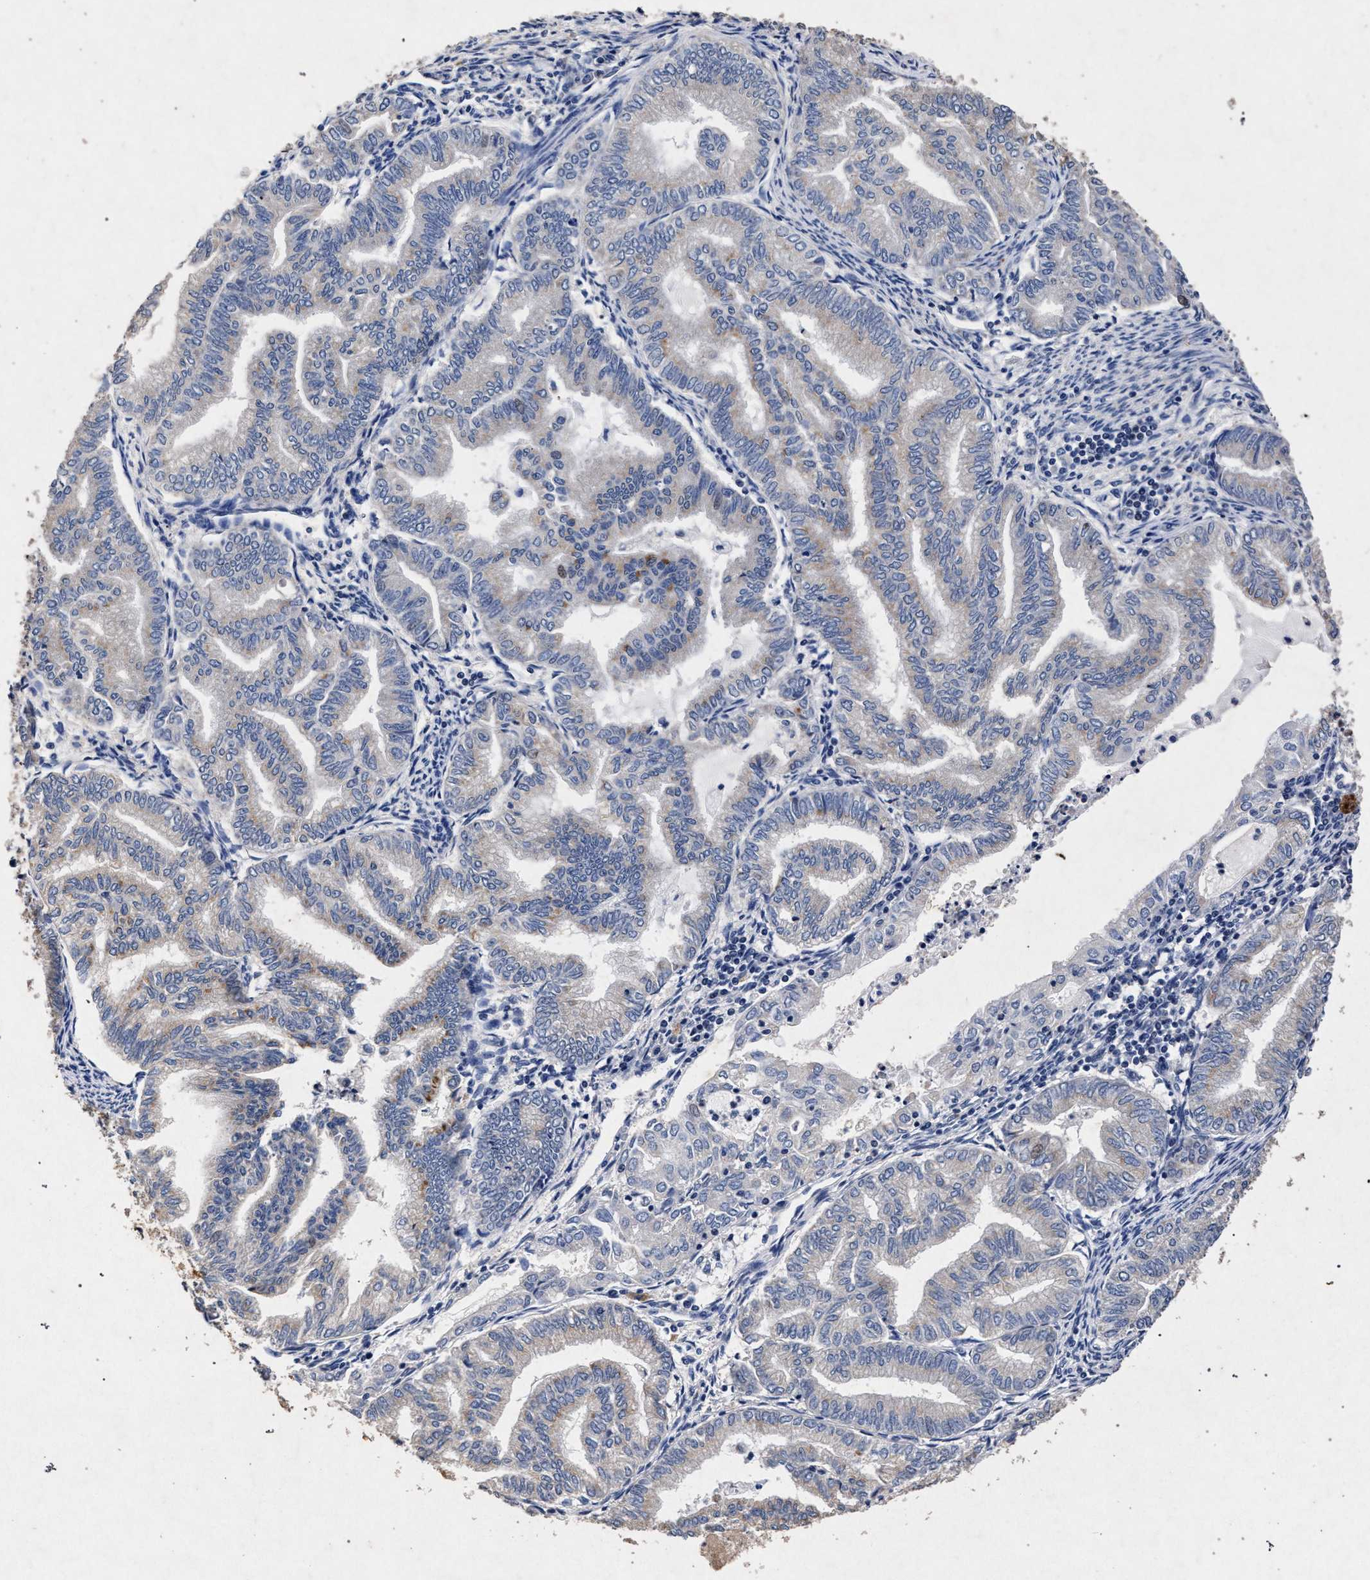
{"staining": {"intensity": "negative", "quantity": "none", "location": "none"}, "tissue": "endometrial cancer", "cell_type": "Tumor cells", "image_type": "cancer", "snomed": [{"axis": "morphology", "description": "Adenocarcinoma, NOS"}, {"axis": "topography", "description": "Endometrium"}], "caption": "The photomicrograph shows no staining of tumor cells in endometrial adenocarcinoma. The staining is performed using DAB brown chromogen with nuclei counter-stained in using hematoxylin.", "gene": "ATP1A2", "patient": {"sex": "female", "age": 79}}